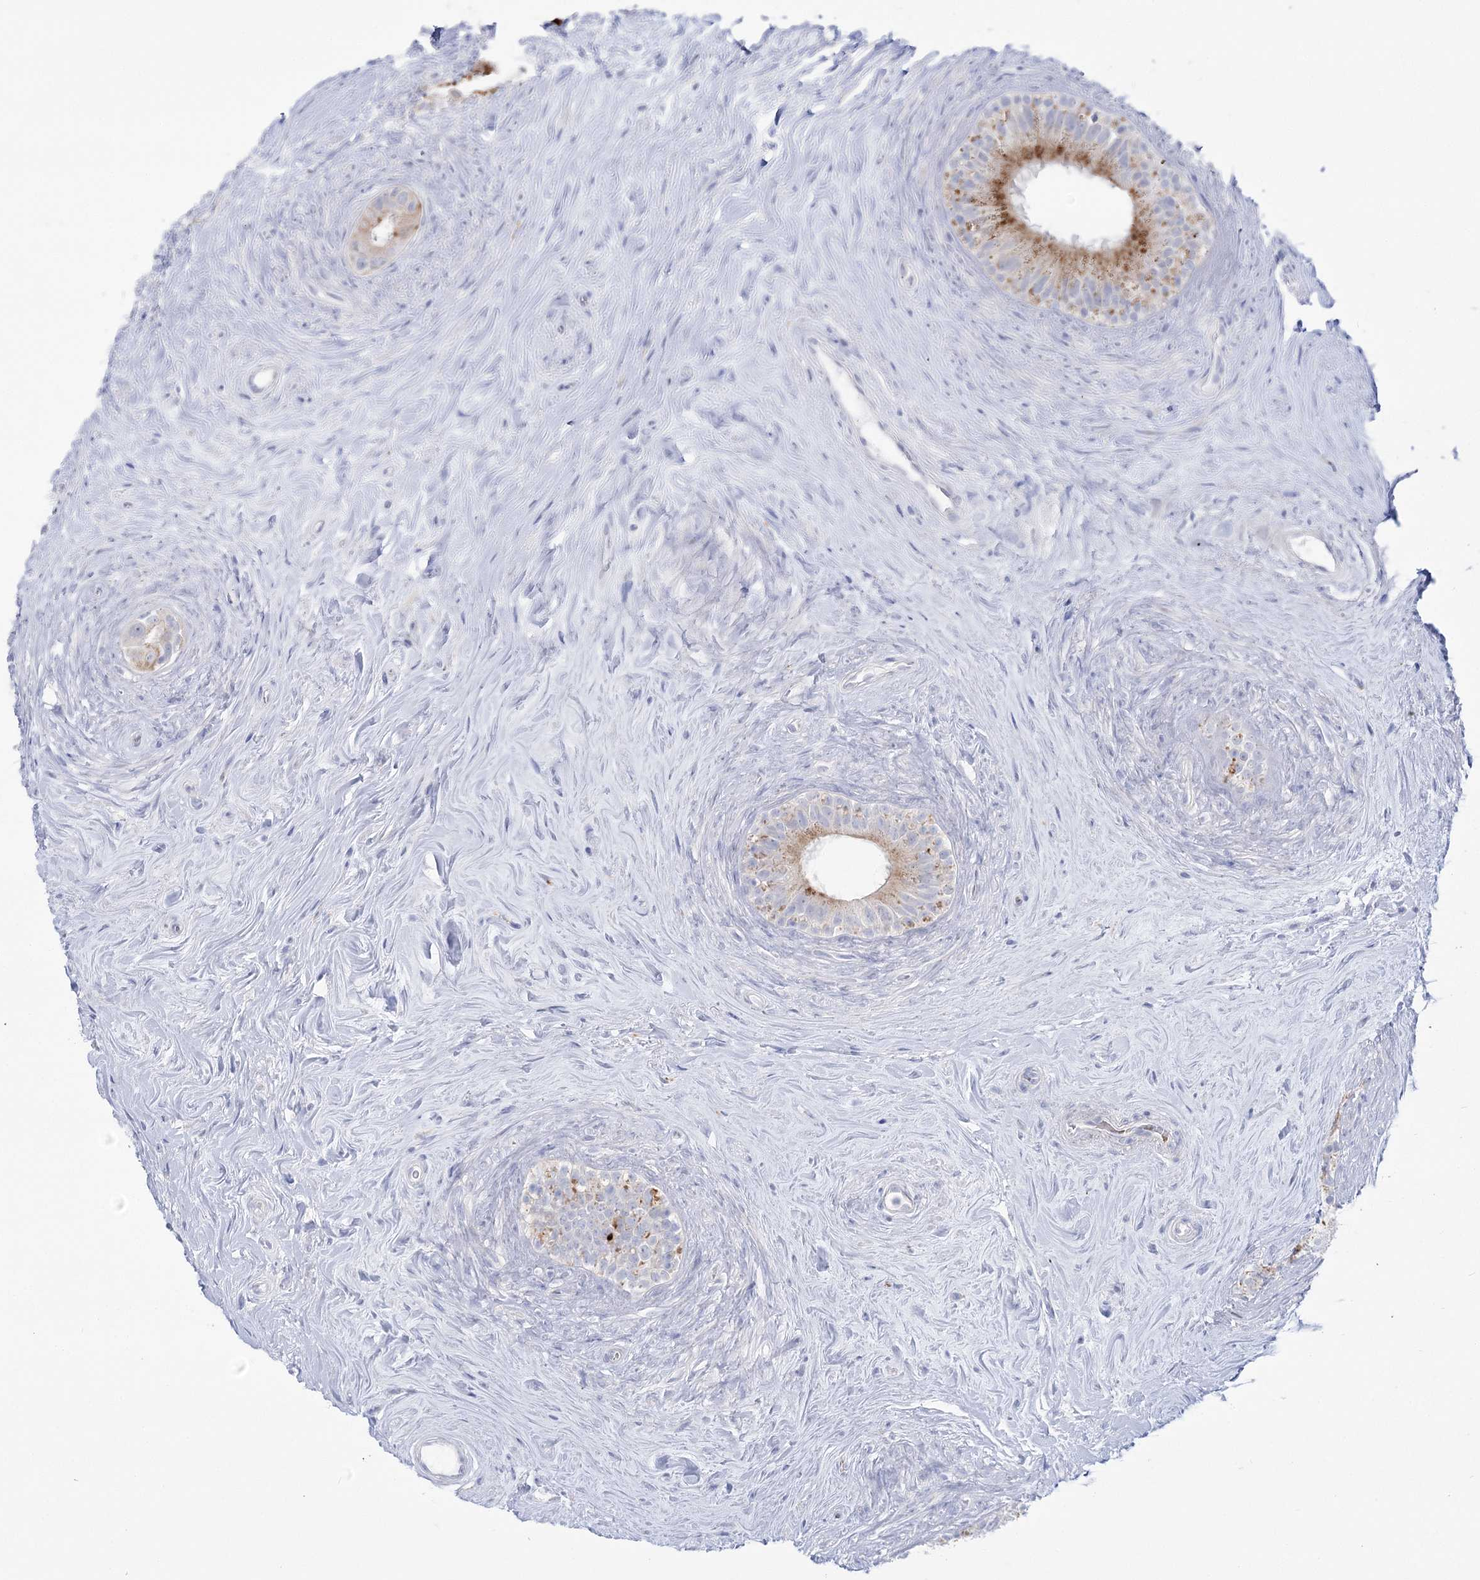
{"staining": {"intensity": "strong", "quantity": "25%-75%", "location": "cytoplasmic/membranous"}, "tissue": "epididymis", "cell_type": "Glandular cells", "image_type": "normal", "snomed": [{"axis": "morphology", "description": "Normal tissue, NOS"}, {"axis": "topography", "description": "Epididymis"}], "caption": "Immunohistochemical staining of benign epididymis demonstrates strong cytoplasmic/membranous protein expression in approximately 25%-75% of glandular cells.", "gene": "SIAE", "patient": {"sex": "male", "age": 84}}